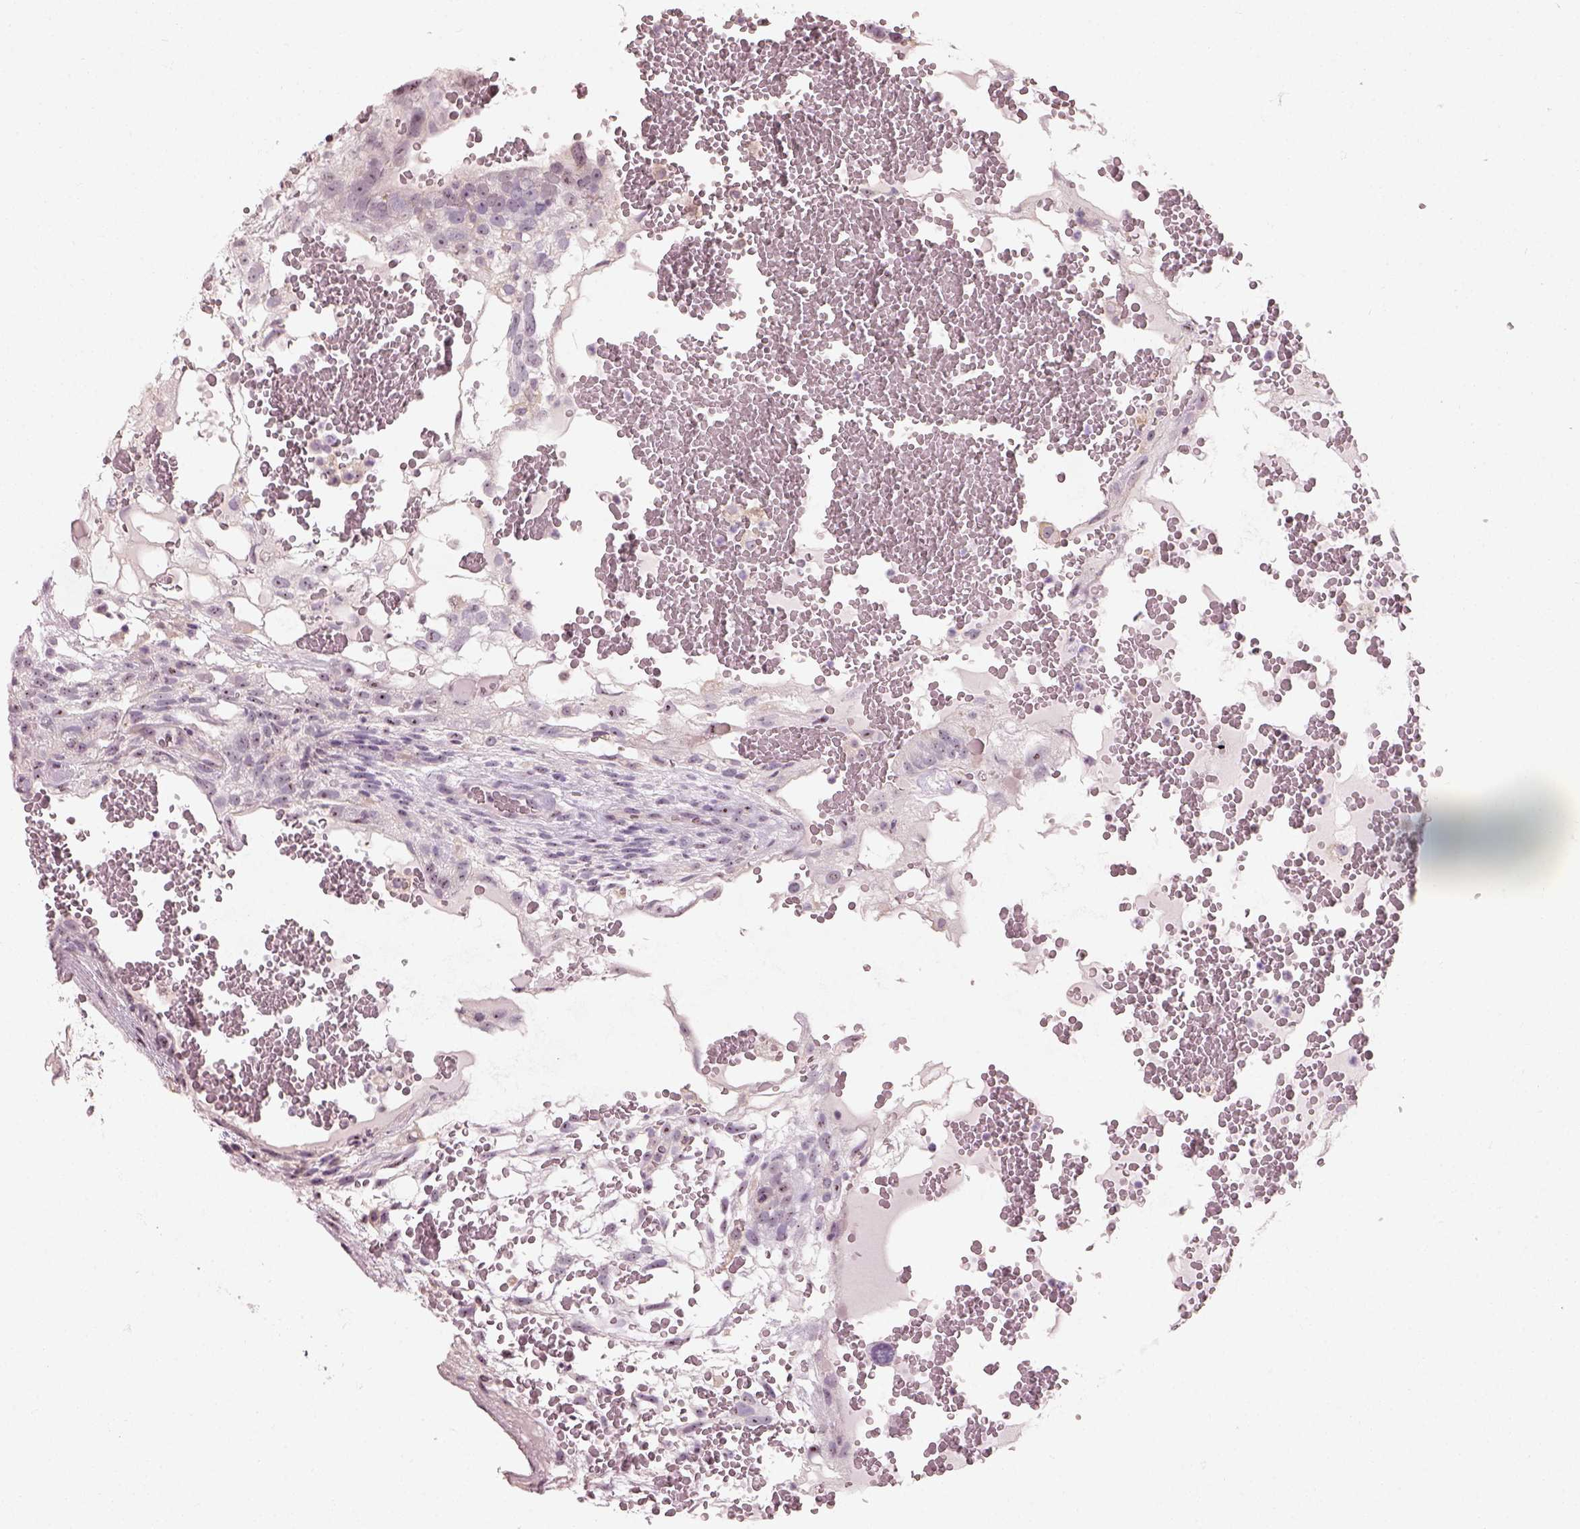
{"staining": {"intensity": "negative", "quantity": "none", "location": "none"}, "tissue": "testis cancer", "cell_type": "Tumor cells", "image_type": "cancer", "snomed": [{"axis": "morphology", "description": "Normal tissue, NOS"}, {"axis": "morphology", "description": "Carcinoma, Embryonal, NOS"}, {"axis": "topography", "description": "Testis"}], "caption": "An IHC photomicrograph of embryonal carcinoma (testis) is shown. There is no staining in tumor cells of embryonal carcinoma (testis). The staining was performed using DAB (3,3'-diaminobenzidine) to visualize the protein expression in brown, while the nuclei were stained in blue with hematoxylin (Magnification: 20x).", "gene": "CDS1", "patient": {"sex": "male", "age": 32}}